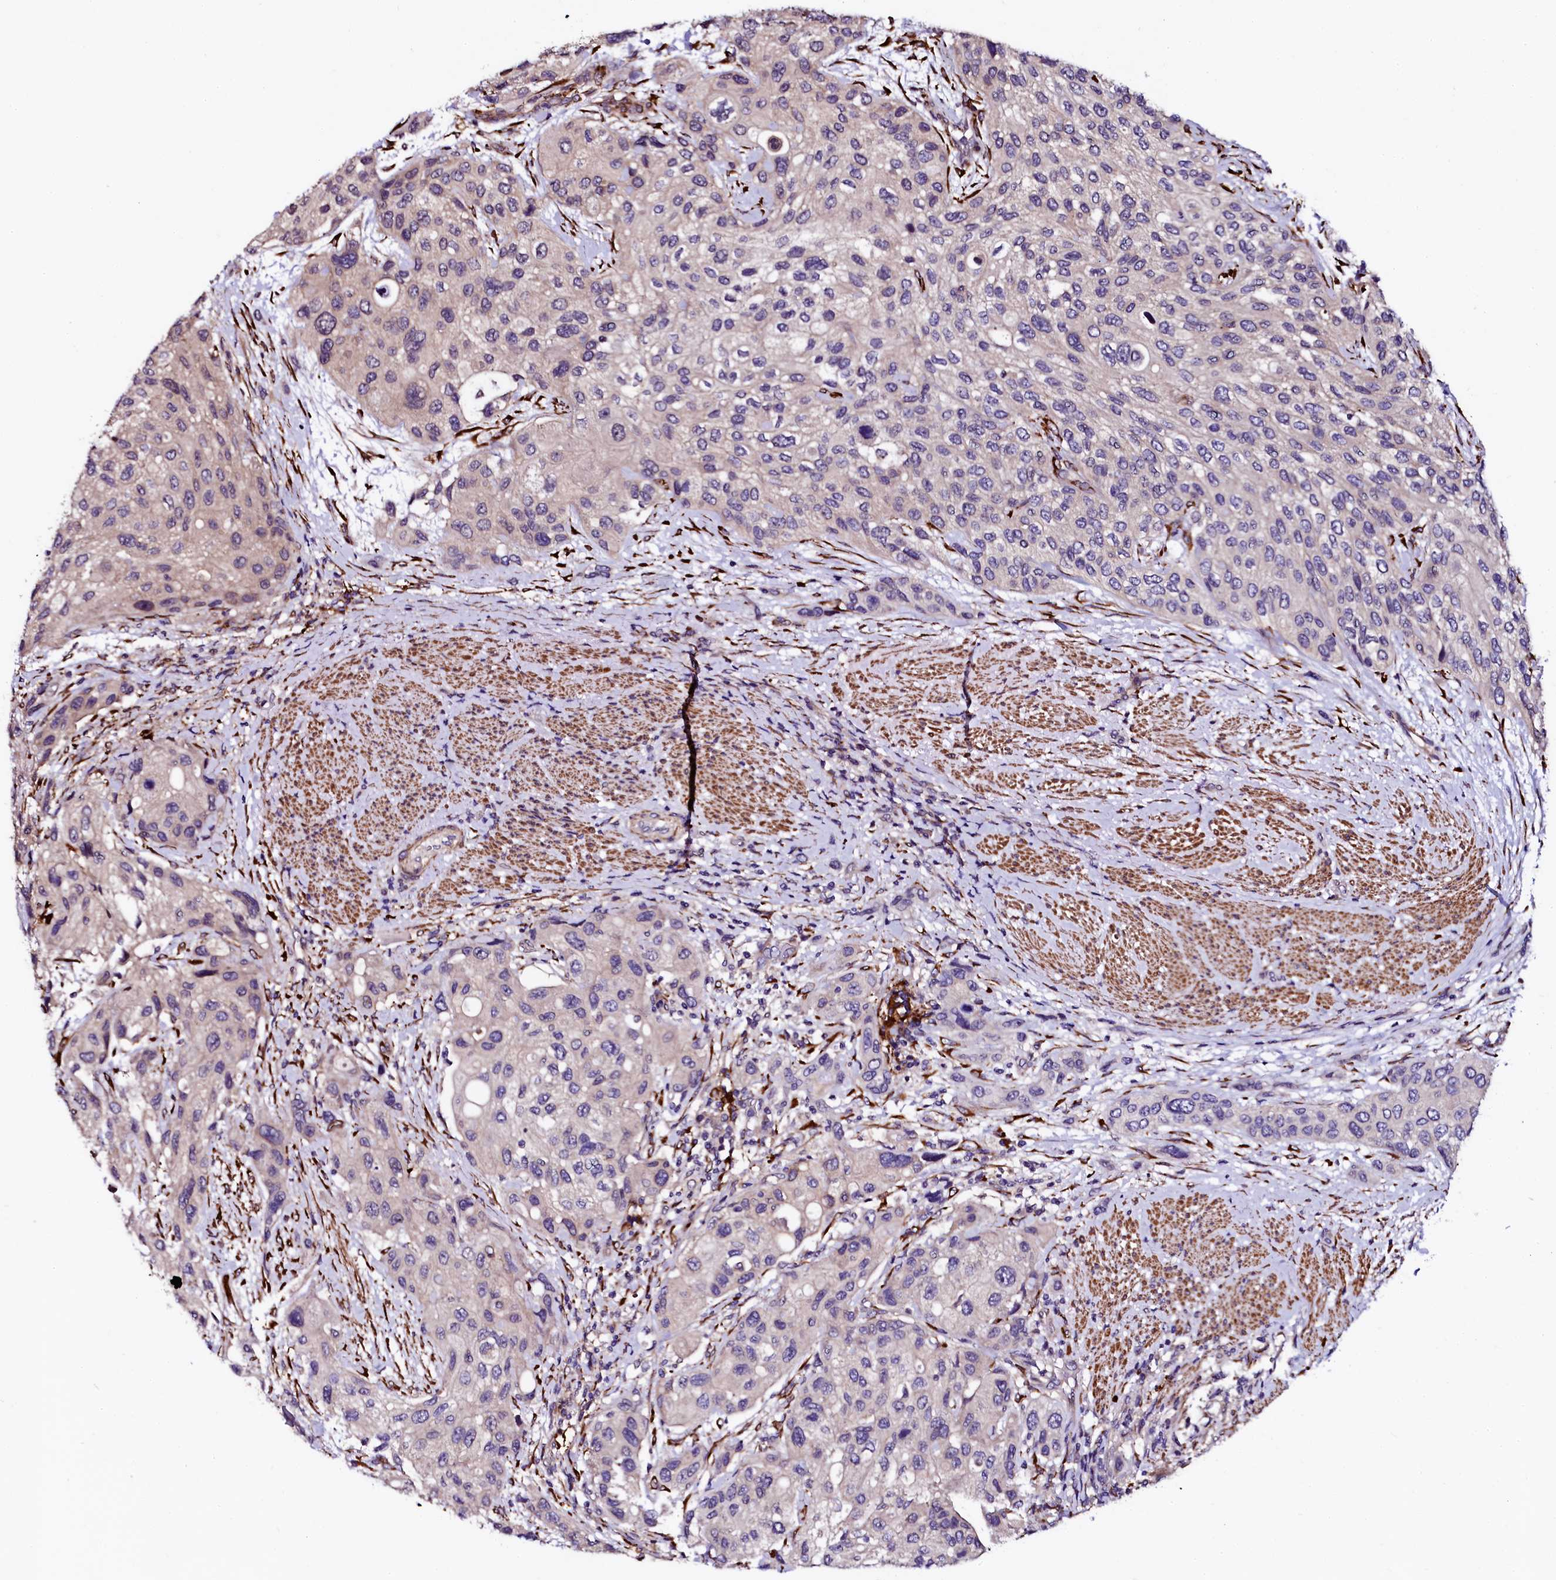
{"staining": {"intensity": "weak", "quantity": "<25%", "location": "cytoplasmic/membranous"}, "tissue": "urothelial cancer", "cell_type": "Tumor cells", "image_type": "cancer", "snomed": [{"axis": "morphology", "description": "Normal tissue, NOS"}, {"axis": "morphology", "description": "Urothelial carcinoma, High grade"}, {"axis": "topography", "description": "Vascular tissue"}, {"axis": "topography", "description": "Urinary bladder"}], "caption": "This is an immunohistochemistry (IHC) photomicrograph of human urothelial cancer. There is no expression in tumor cells.", "gene": "N4BP1", "patient": {"sex": "female", "age": 56}}